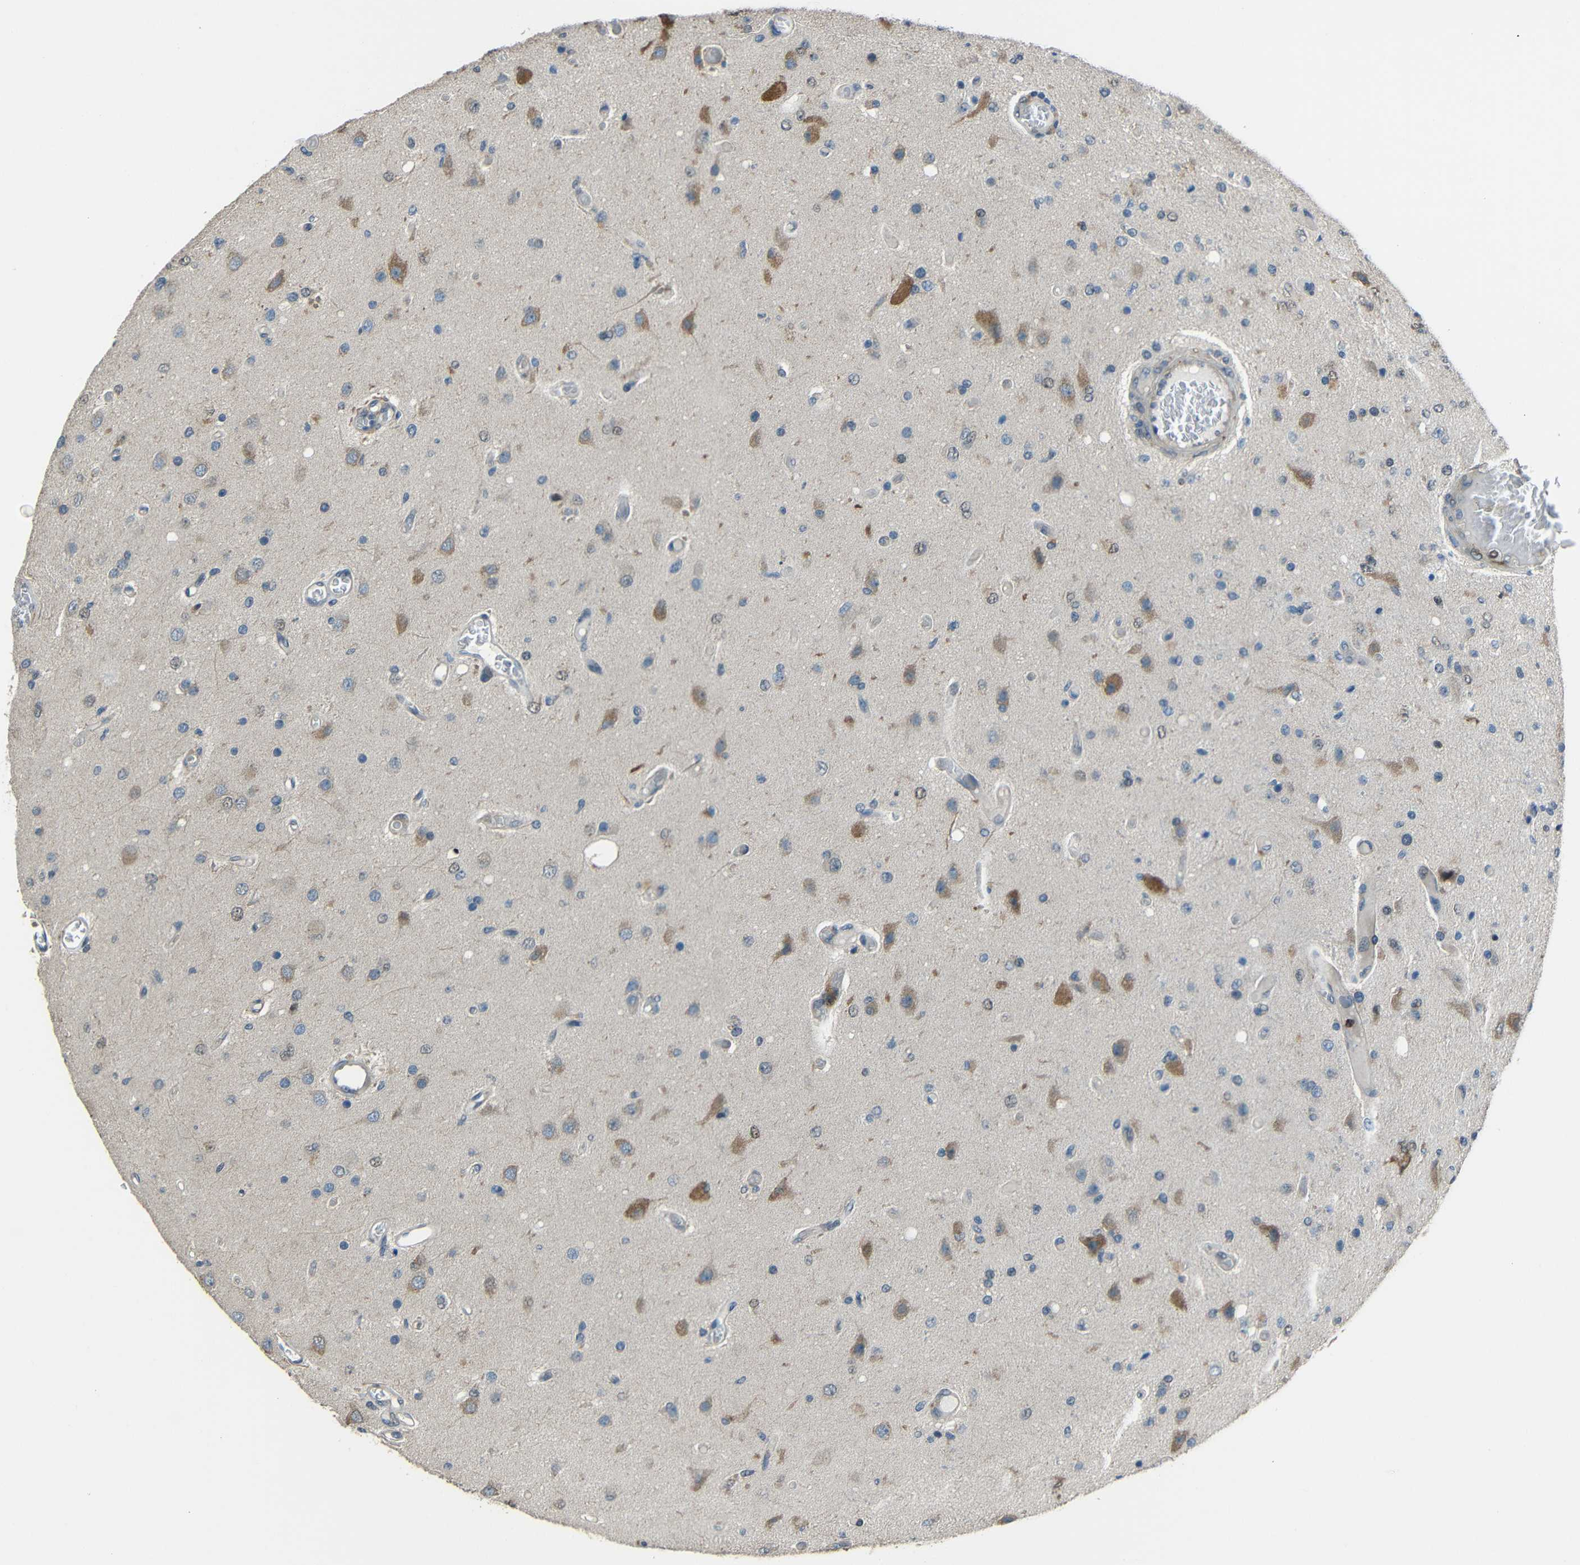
{"staining": {"intensity": "moderate", "quantity": "<25%", "location": "cytoplasmic/membranous"}, "tissue": "glioma", "cell_type": "Tumor cells", "image_type": "cancer", "snomed": [{"axis": "morphology", "description": "Normal tissue, NOS"}, {"axis": "morphology", "description": "Glioma, malignant, High grade"}, {"axis": "topography", "description": "Cerebral cortex"}], "caption": "Immunohistochemistry (IHC) of glioma demonstrates low levels of moderate cytoplasmic/membranous expression in about <25% of tumor cells. The staining was performed using DAB to visualize the protein expression in brown, while the nuclei were stained in blue with hematoxylin (Magnification: 20x).", "gene": "STBD1", "patient": {"sex": "male", "age": 77}}